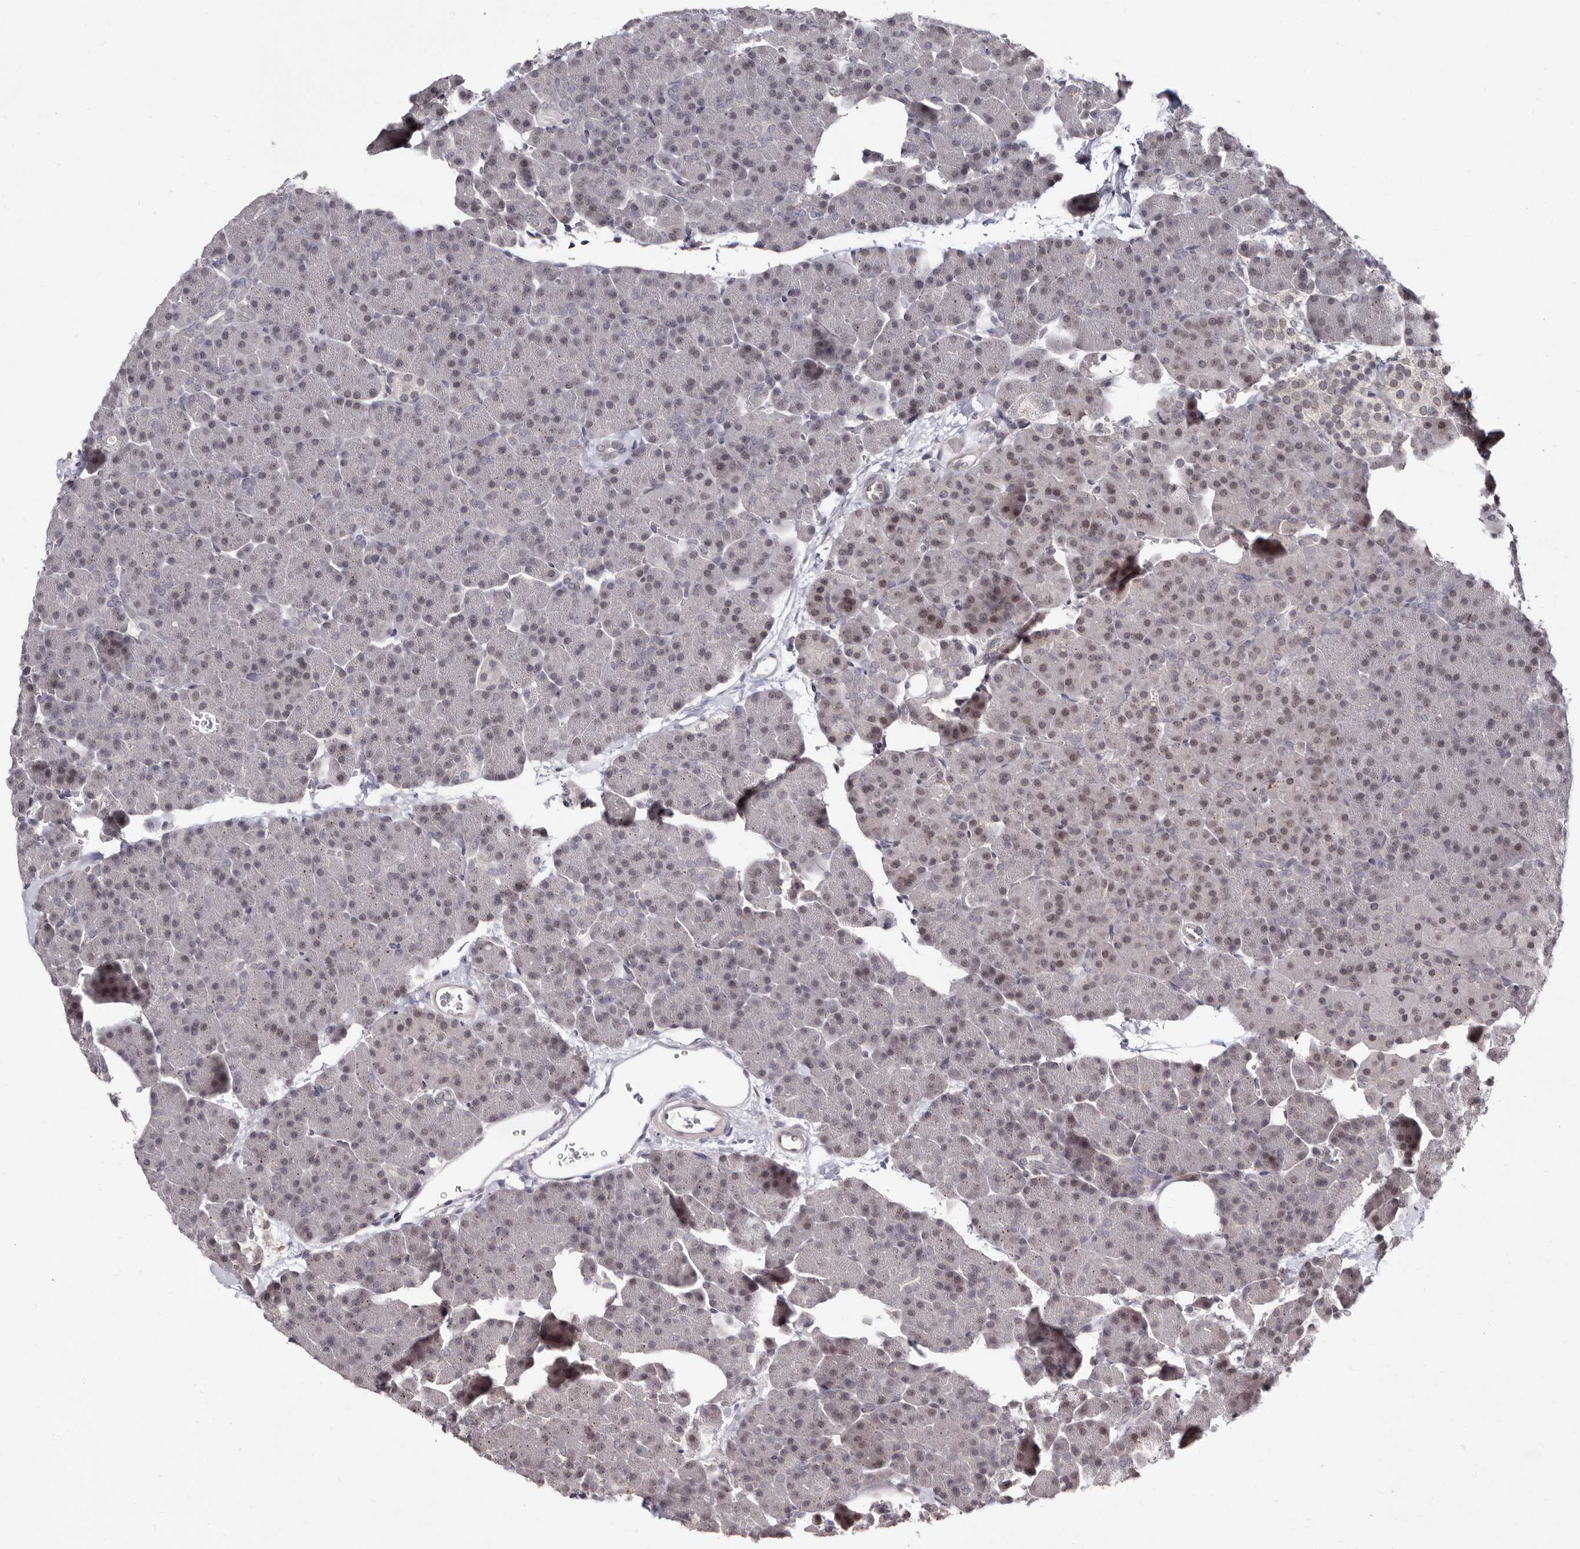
{"staining": {"intensity": "weak", "quantity": "25%-75%", "location": "nuclear"}, "tissue": "pancreas", "cell_type": "Exocrine glandular cells", "image_type": "normal", "snomed": [{"axis": "morphology", "description": "Normal tissue, NOS"}, {"axis": "morphology", "description": "Carcinoid, malignant, NOS"}, {"axis": "topography", "description": "Pancreas"}], "caption": "Exocrine glandular cells exhibit low levels of weak nuclear staining in approximately 25%-75% of cells in normal pancreas. (Stains: DAB in brown, nuclei in blue, Microscopy: brightfield microscopy at high magnification).", "gene": "LCORL", "patient": {"sex": "female", "age": 35}}